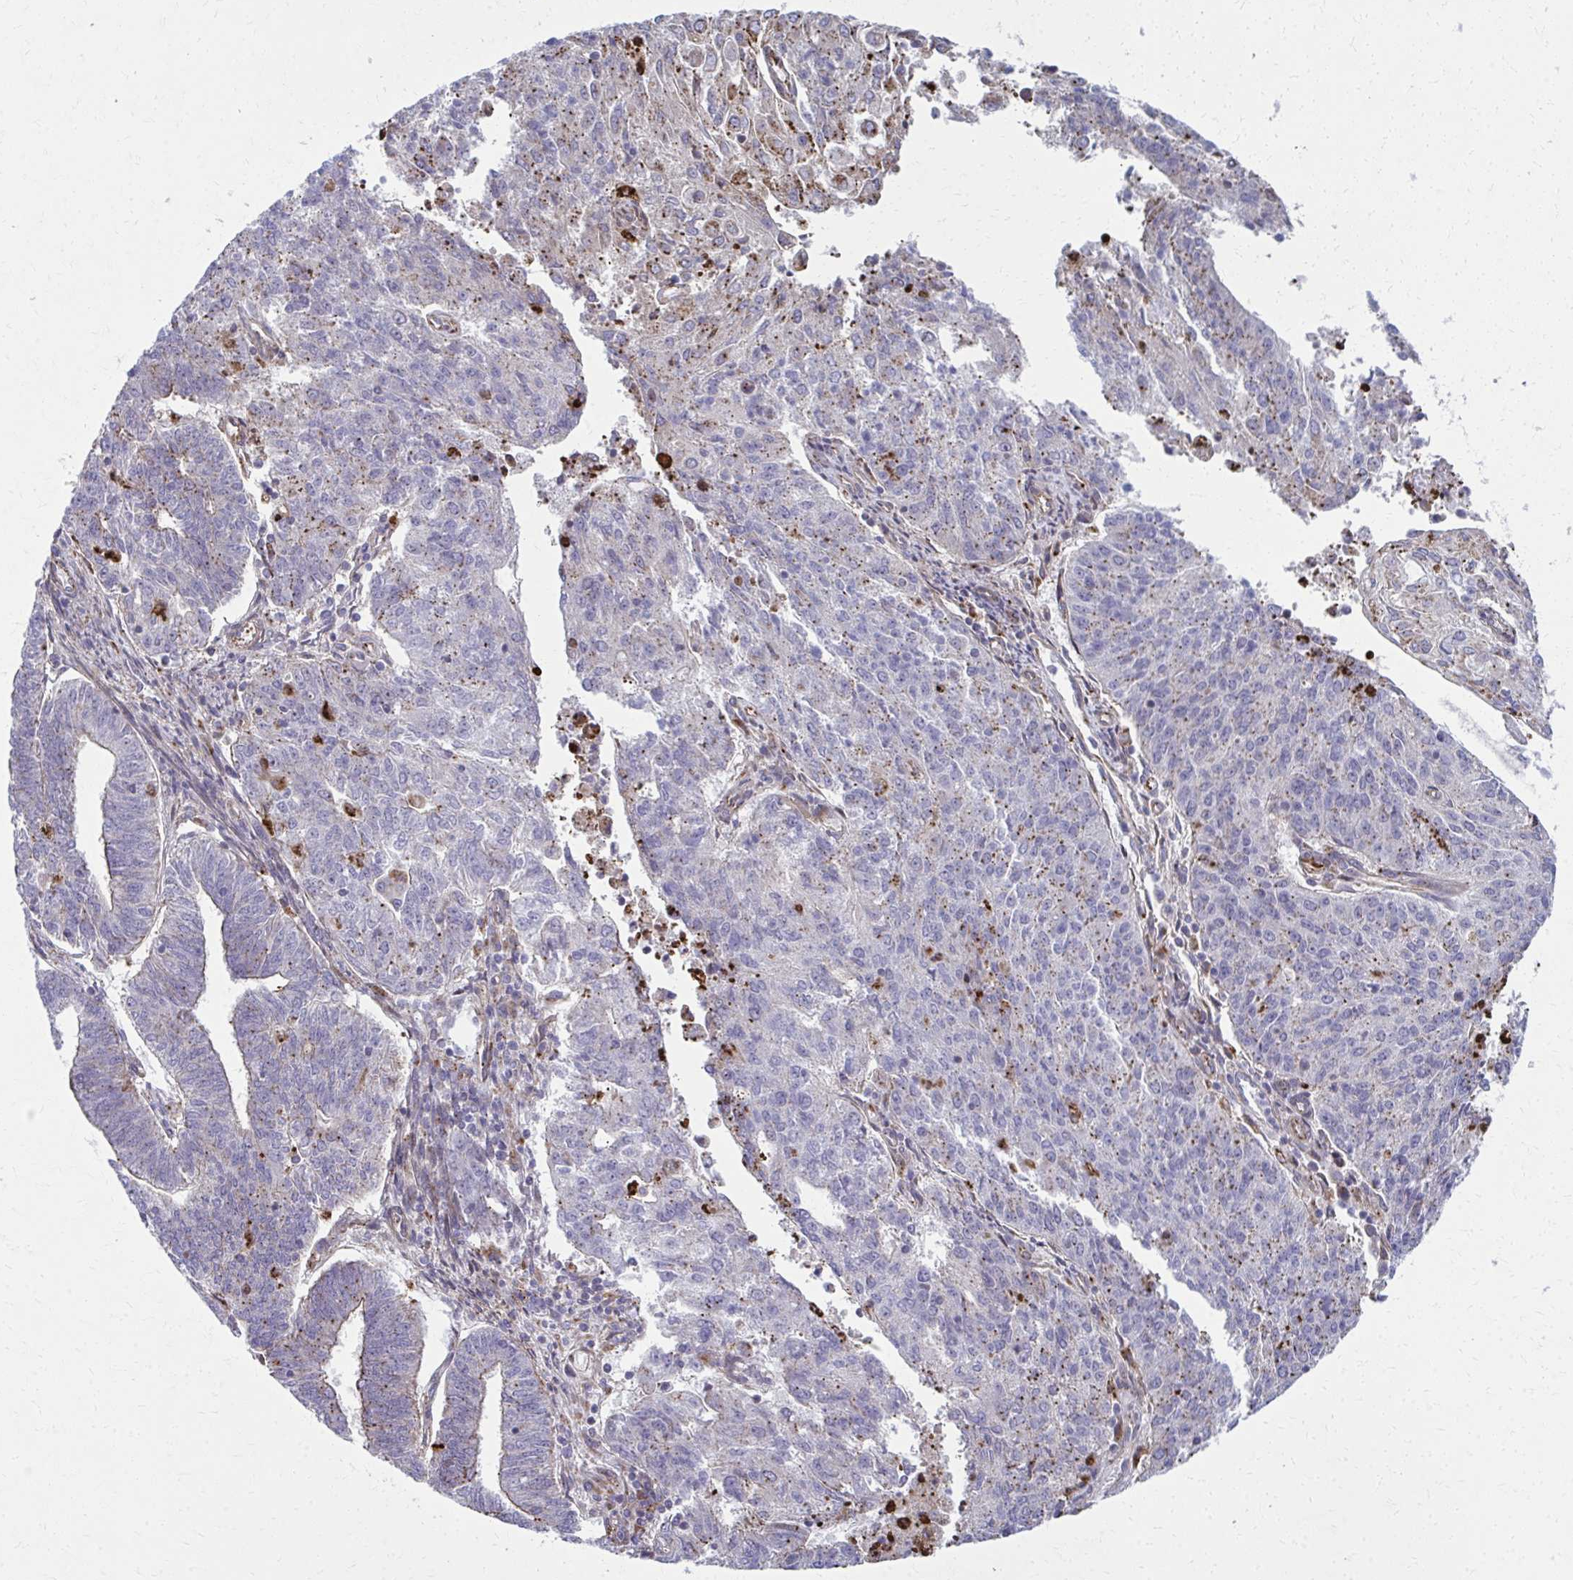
{"staining": {"intensity": "moderate", "quantity": "25%-75%", "location": "cytoplasmic/membranous"}, "tissue": "endometrial cancer", "cell_type": "Tumor cells", "image_type": "cancer", "snomed": [{"axis": "morphology", "description": "Adenocarcinoma, NOS"}, {"axis": "topography", "description": "Endometrium"}], "caption": "Endometrial cancer (adenocarcinoma) stained for a protein (brown) shows moderate cytoplasmic/membranous positive expression in about 25%-75% of tumor cells.", "gene": "LRRC4B", "patient": {"sex": "female", "age": 82}}